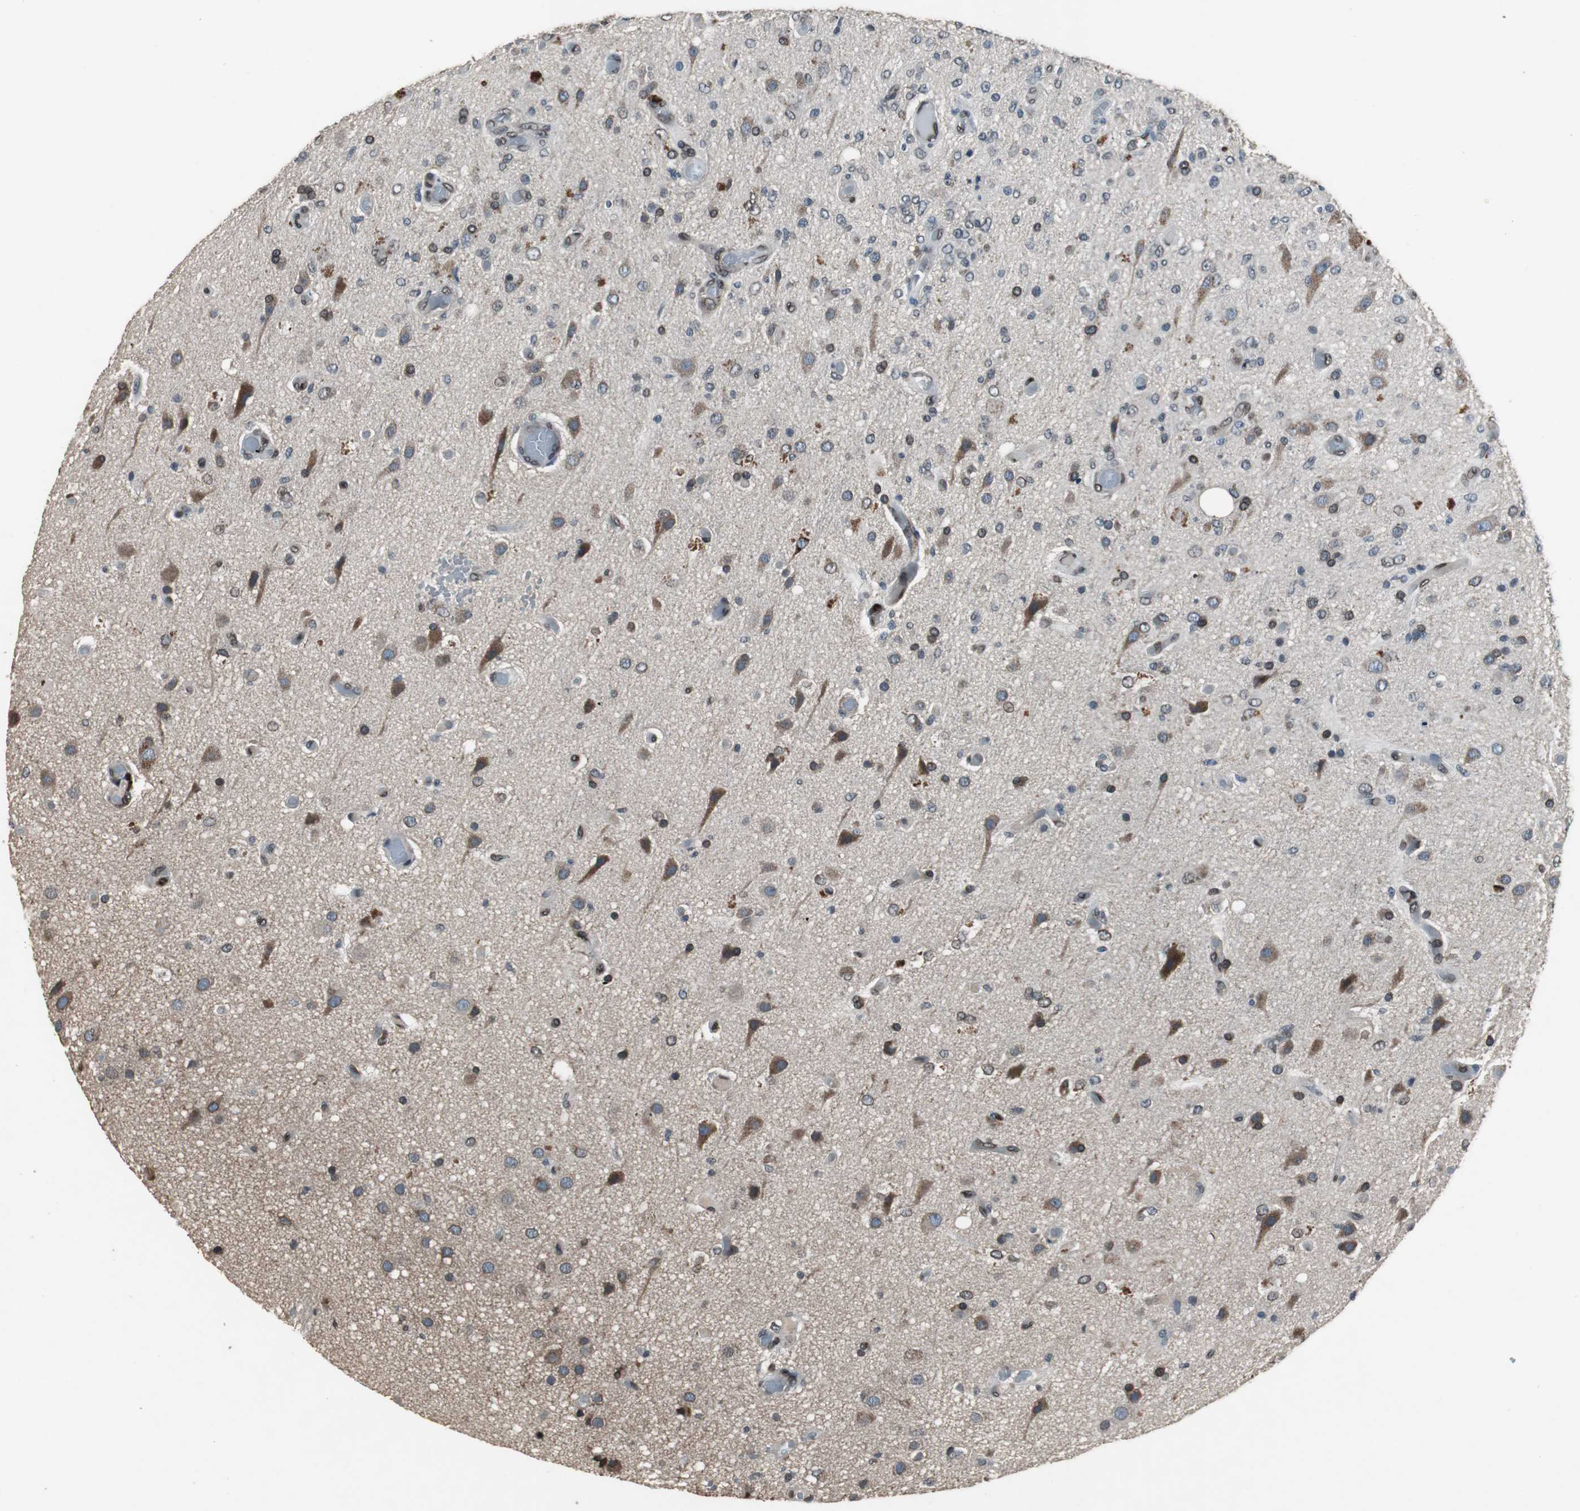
{"staining": {"intensity": "strong", "quantity": "25%-75%", "location": "cytoplasmic/membranous,nuclear"}, "tissue": "glioma", "cell_type": "Tumor cells", "image_type": "cancer", "snomed": [{"axis": "morphology", "description": "Normal tissue, NOS"}, {"axis": "morphology", "description": "Glioma, malignant, High grade"}, {"axis": "topography", "description": "Cerebral cortex"}], "caption": "Glioma stained for a protein (brown) displays strong cytoplasmic/membranous and nuclear positive positivity in about 25%-75% of tumor cells.", "gene": "LMNA", "patient": {"sex": "male", "age": 77}}